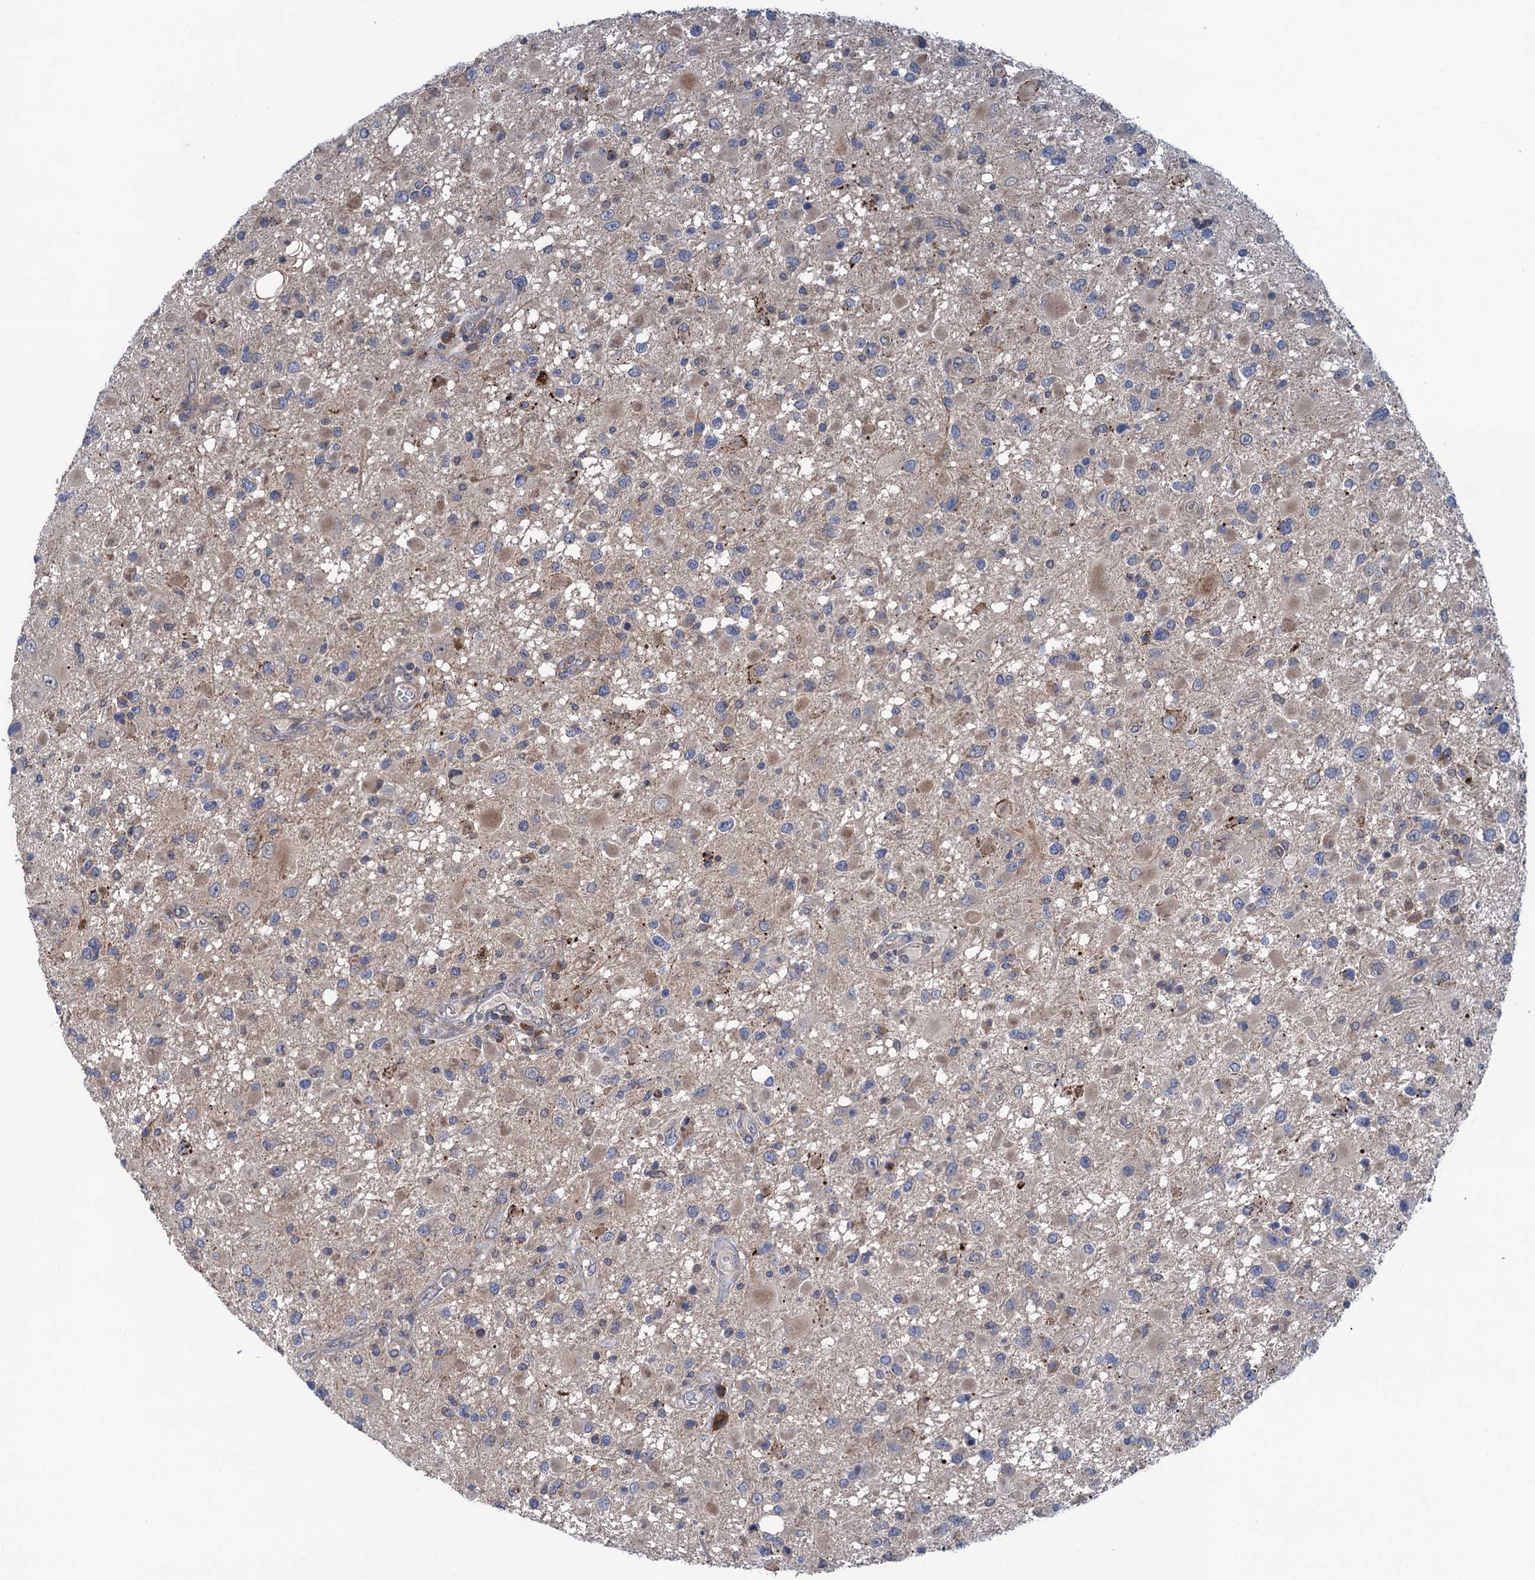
{"staining": {"intensity": "weak", "quantity": "<25%", "location": "cytoplasmic/membranous"}, "tissue": "glioma", "cell_type": "Tumor cells", "image_type": "cancer", "snomed": [{"axis": "morphology", "description": "Glioma, malignant, High grade"}, {"axis": "topography", "description": "Brain"}], "caption": "Immunohistochemical staining of malignant glioma (high-grade) shows no significant expression in tumor cells.", "gene": "CNTN5", "patient": {"sex": "male", "age": 53}}